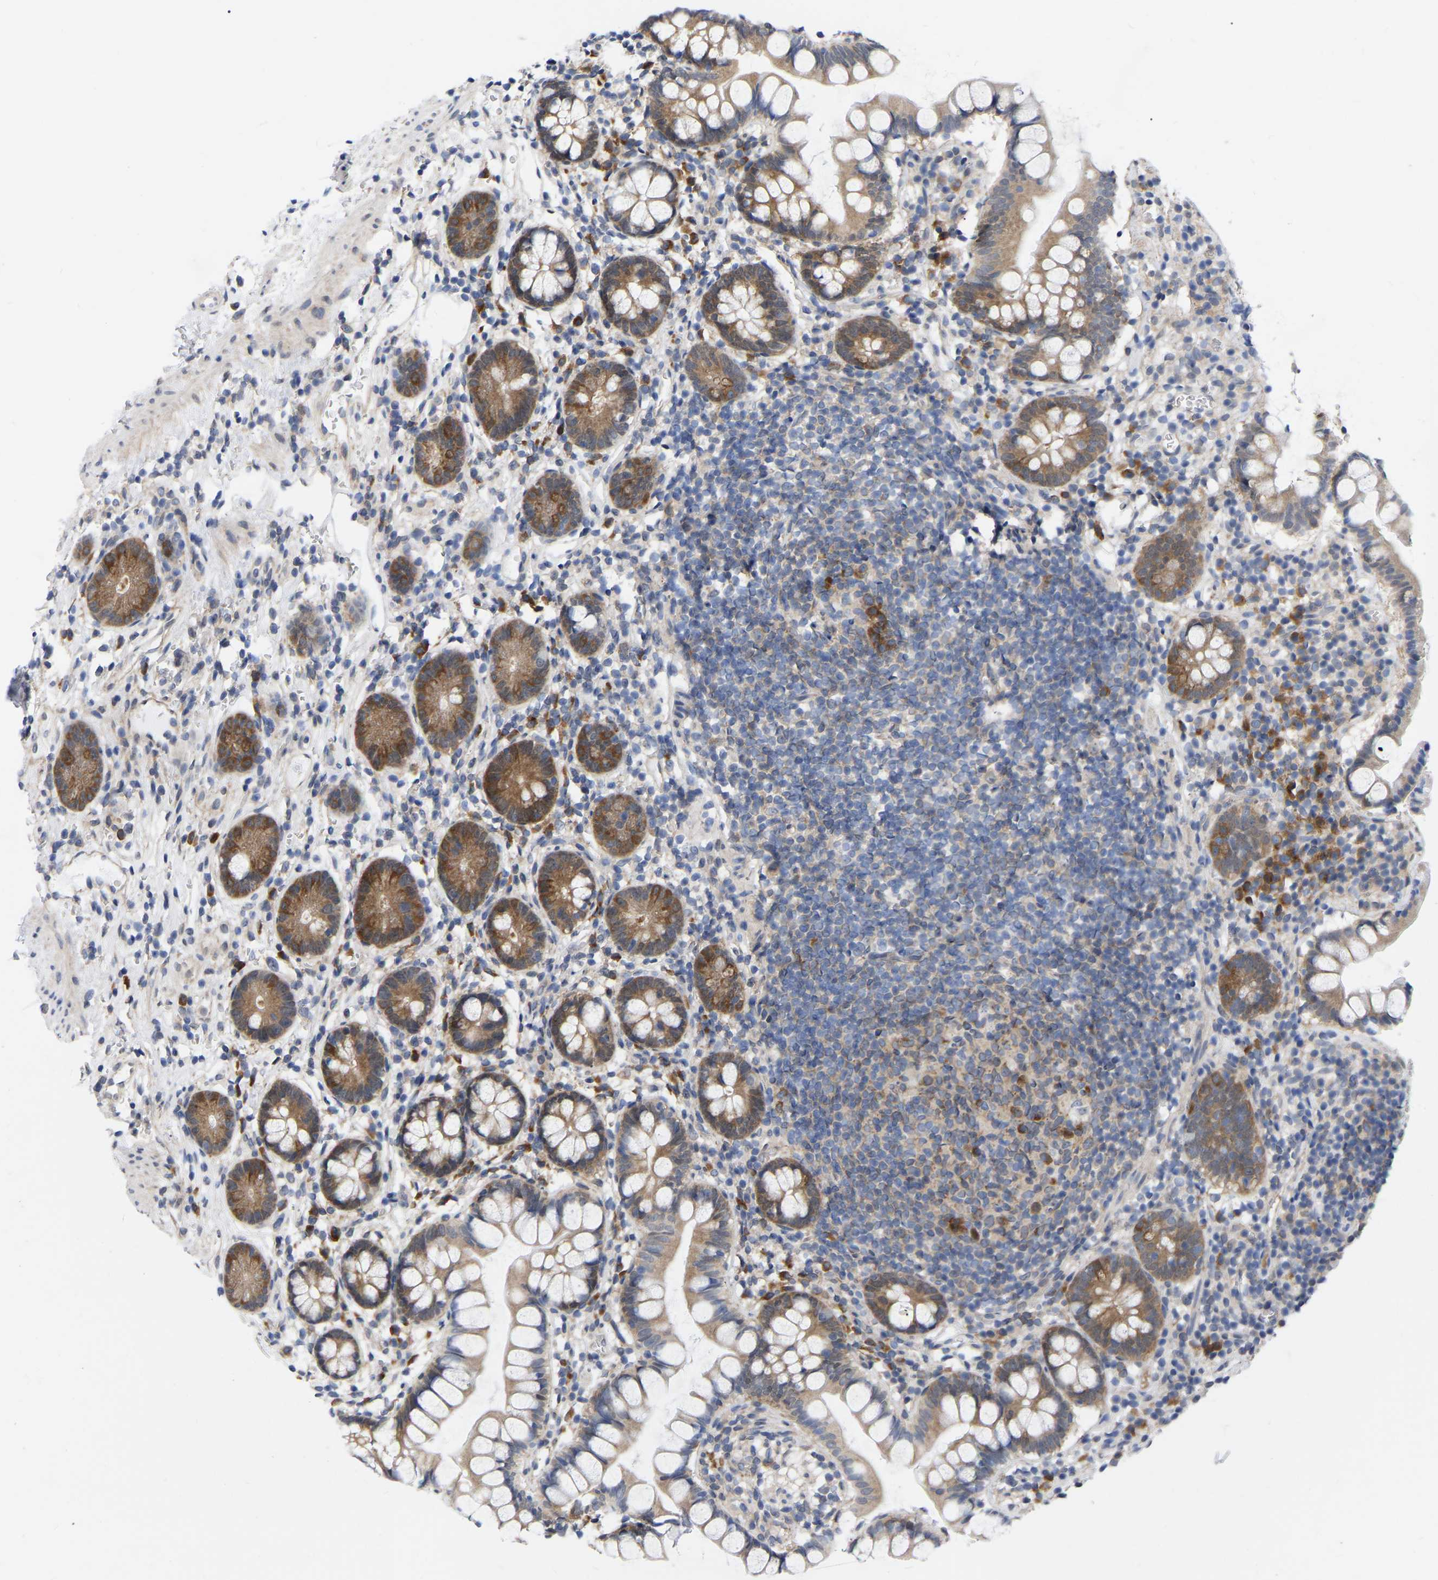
{"staining": {"intensity": "moderate", "quantity": ">75%", "location": "cytoplasmic/membranous"}, "tissue": "small intestine", "cell_type": "Glandular cells", "image_type": "normal", "snomed": [{"axis": "morphology", "description": "Normal tissue, NOS"}, {"axis": "topography", "description": "Small intestine"}], "caption": "Protein analysis of normal small intestine exhibits moderate cytoplasmic/membranous positivity in about >75% of glandular cells.", "gene": "UBE4B", "patient": {"sex": "female", "age": 84}}